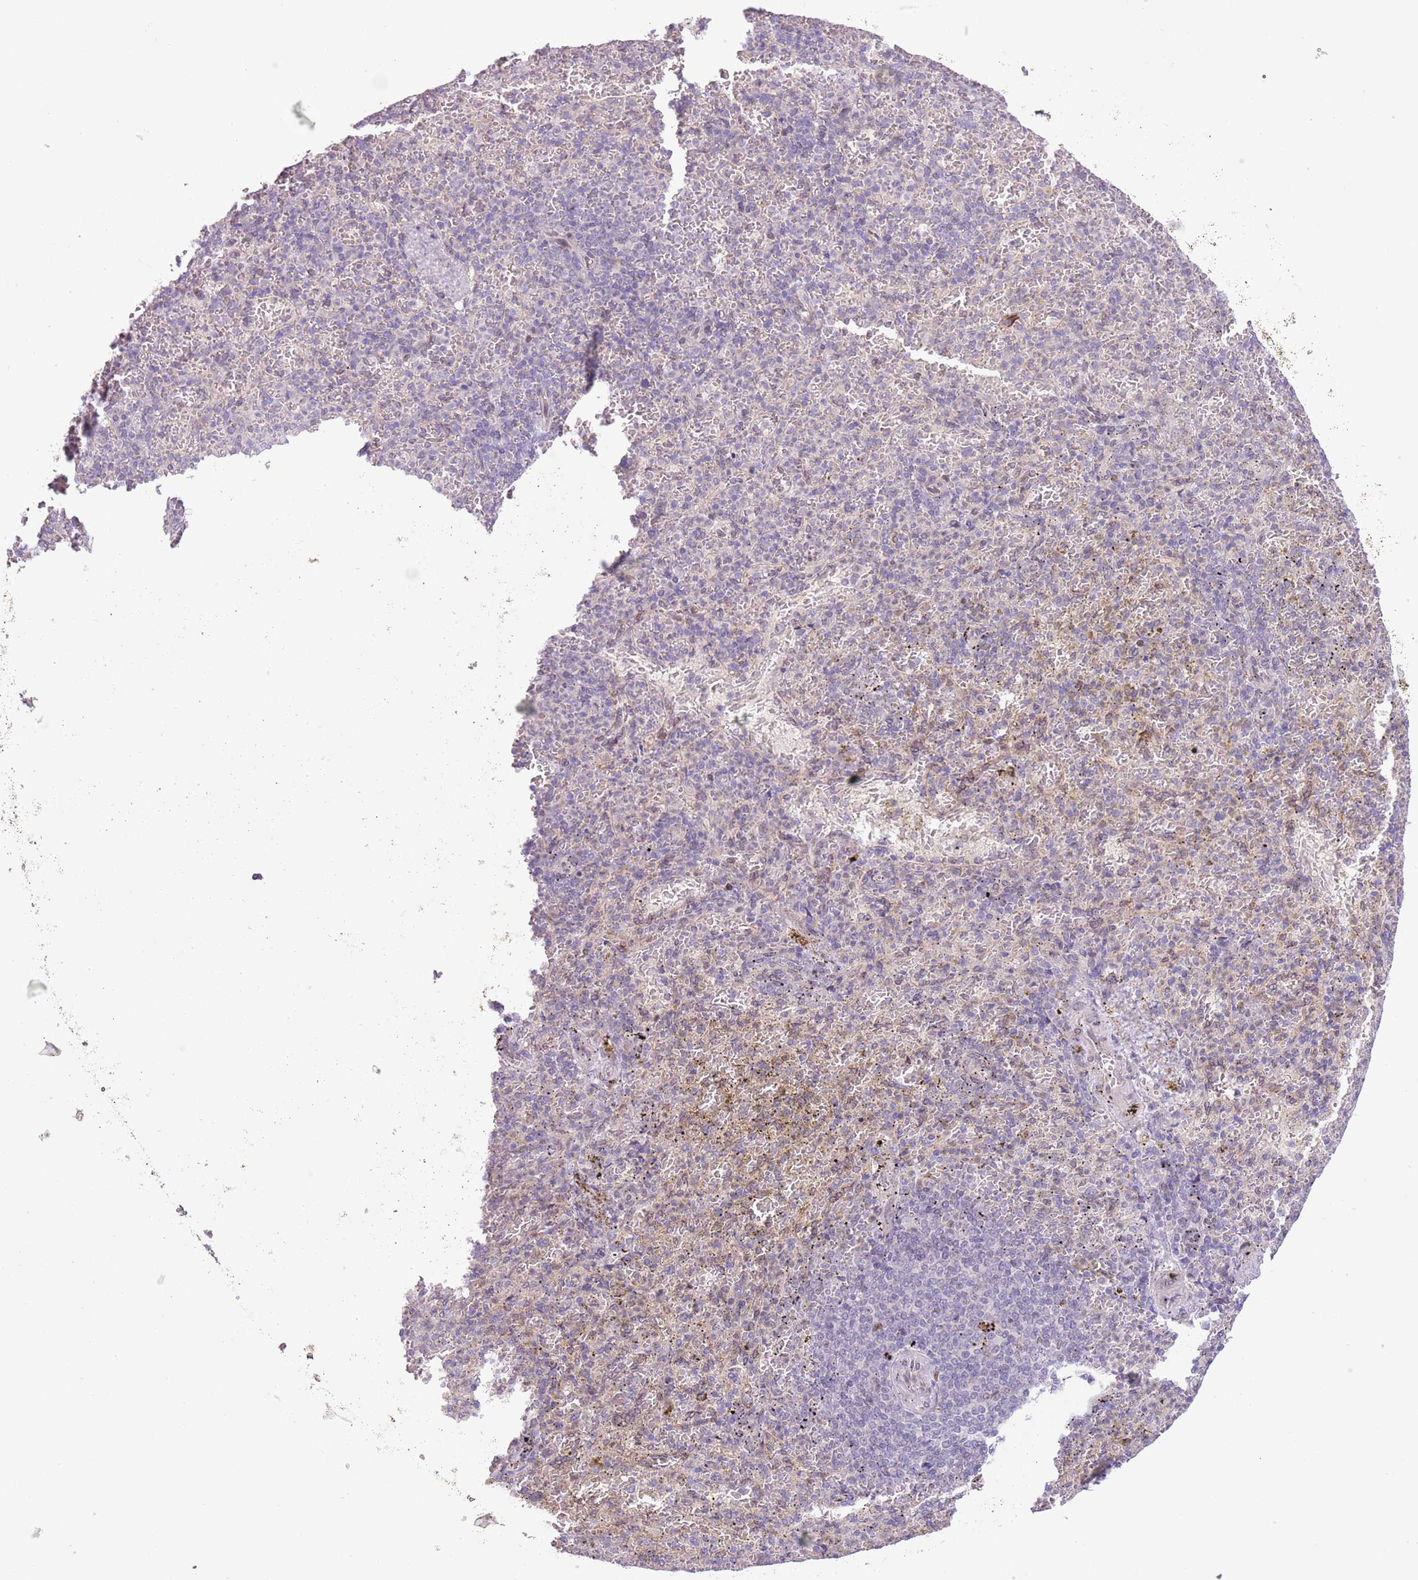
{"staining": {"intensity": "negative", "quantity": "none", "location": "none"}, "tissue": "spleen", "cell_type": "Cells in red pulp", "image_type": "normal", "snomed": [{"axis": "morphology", "description": "Normal tissue, NOS"}, {"axis": "topography", "description": "Spleen"}], "caption": "The IHC micrograph has no significant staining in cells in red pulp of spleen. The staining was performed using DAB to visualize the protein expression in brown, while the nuclei were stained in blue with hematoxylin (Magnification: 20x).", "gene": "CCND2", "patient": {"sex": "female", "age": 74}}